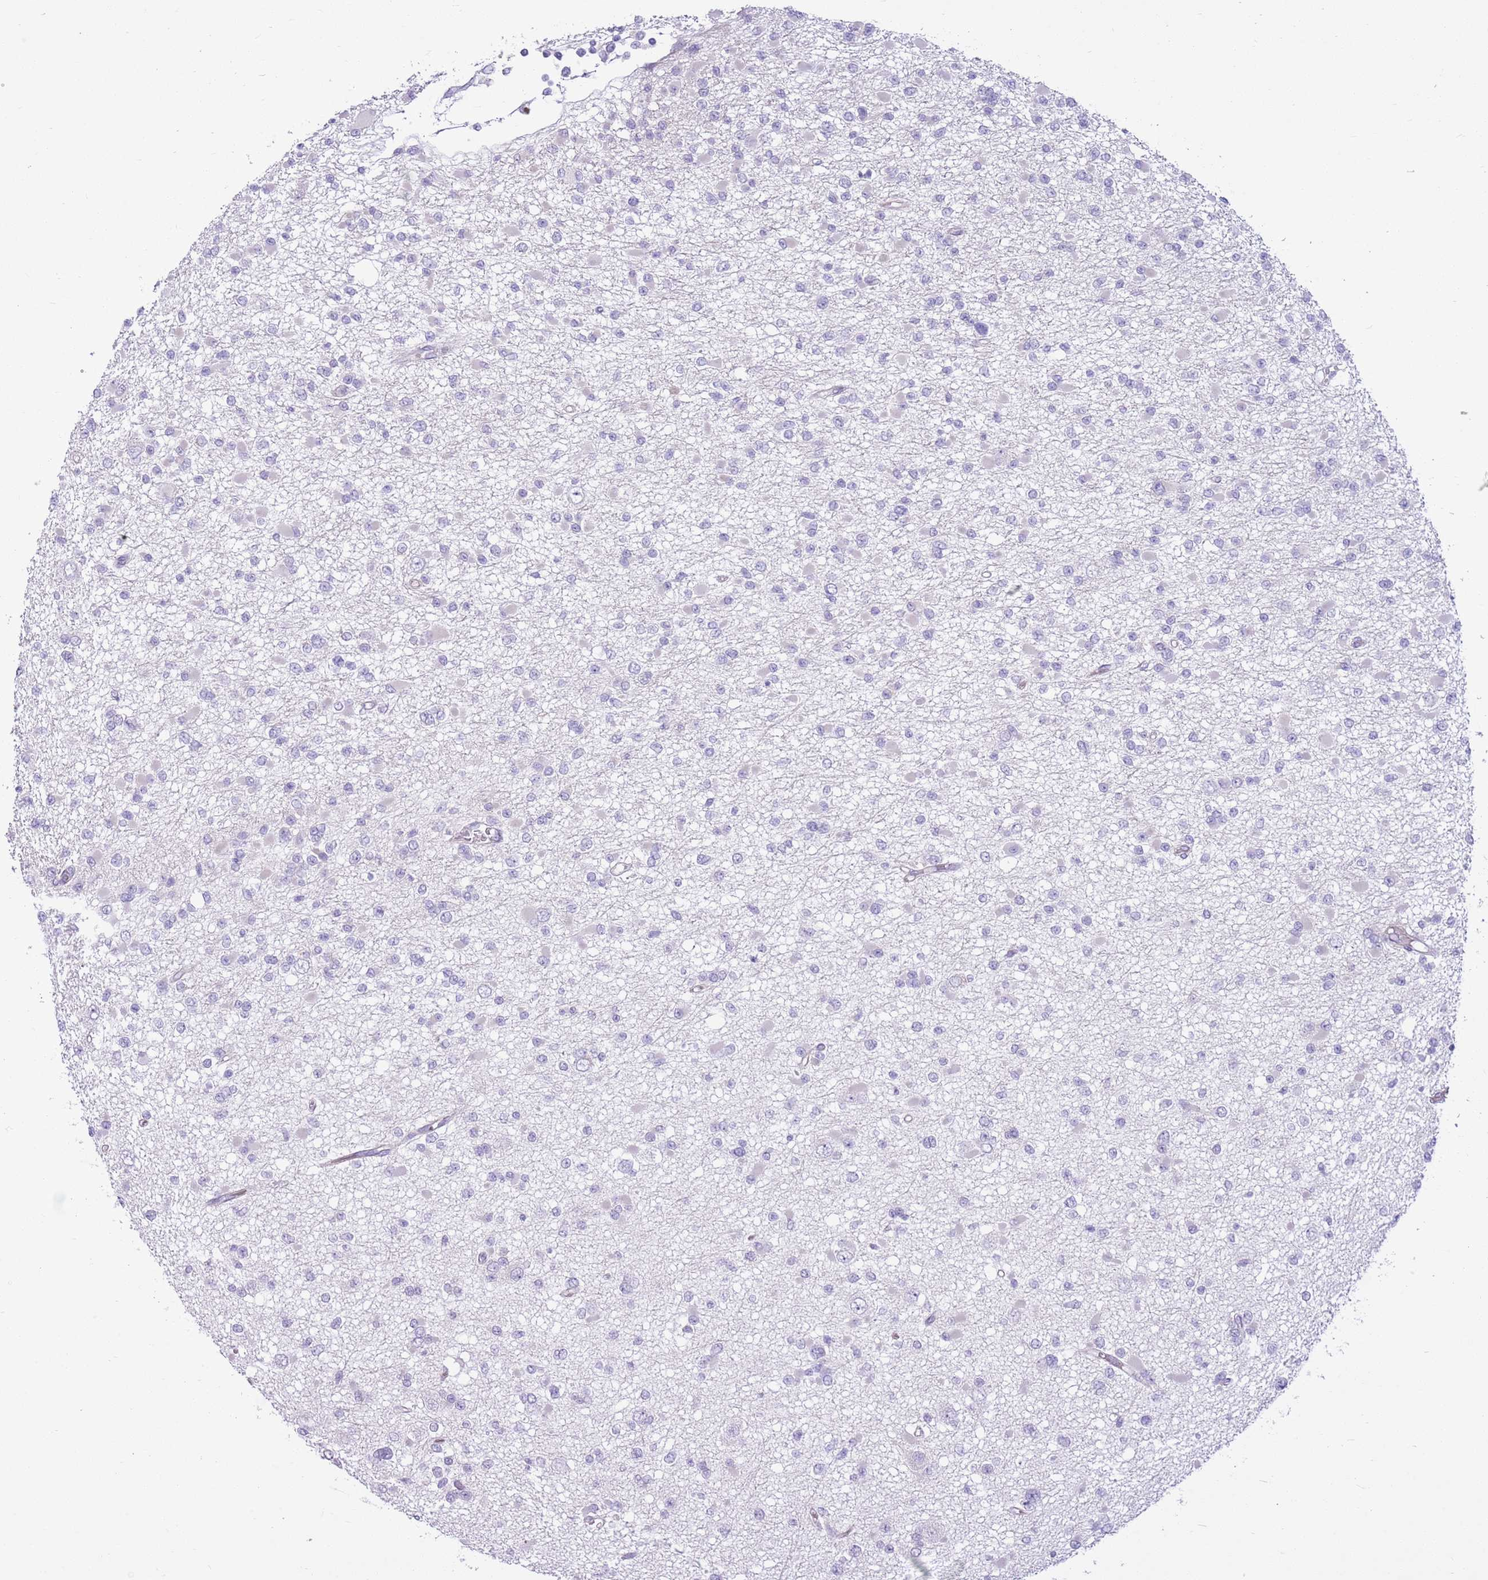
{"staining": {"intensity": "negative", "quantity": "none", "location": "none"}, "tissue": "glioma", "cell_type": "Tumor cells", "image_type": "cancer", "snomed": [{"axis": "morphology", "description": "Glioma, malignant, Low grade"}, {"axis": "topography", "description": "Brain"}], "caption": "A high-resolution photomicrograph shows IHC staining of malignant glioma (low-grade), which demonstrates no significant positivity in tumor cells.", "gene": "PARP8", "patient": {"sex": "female", "age": 22}}